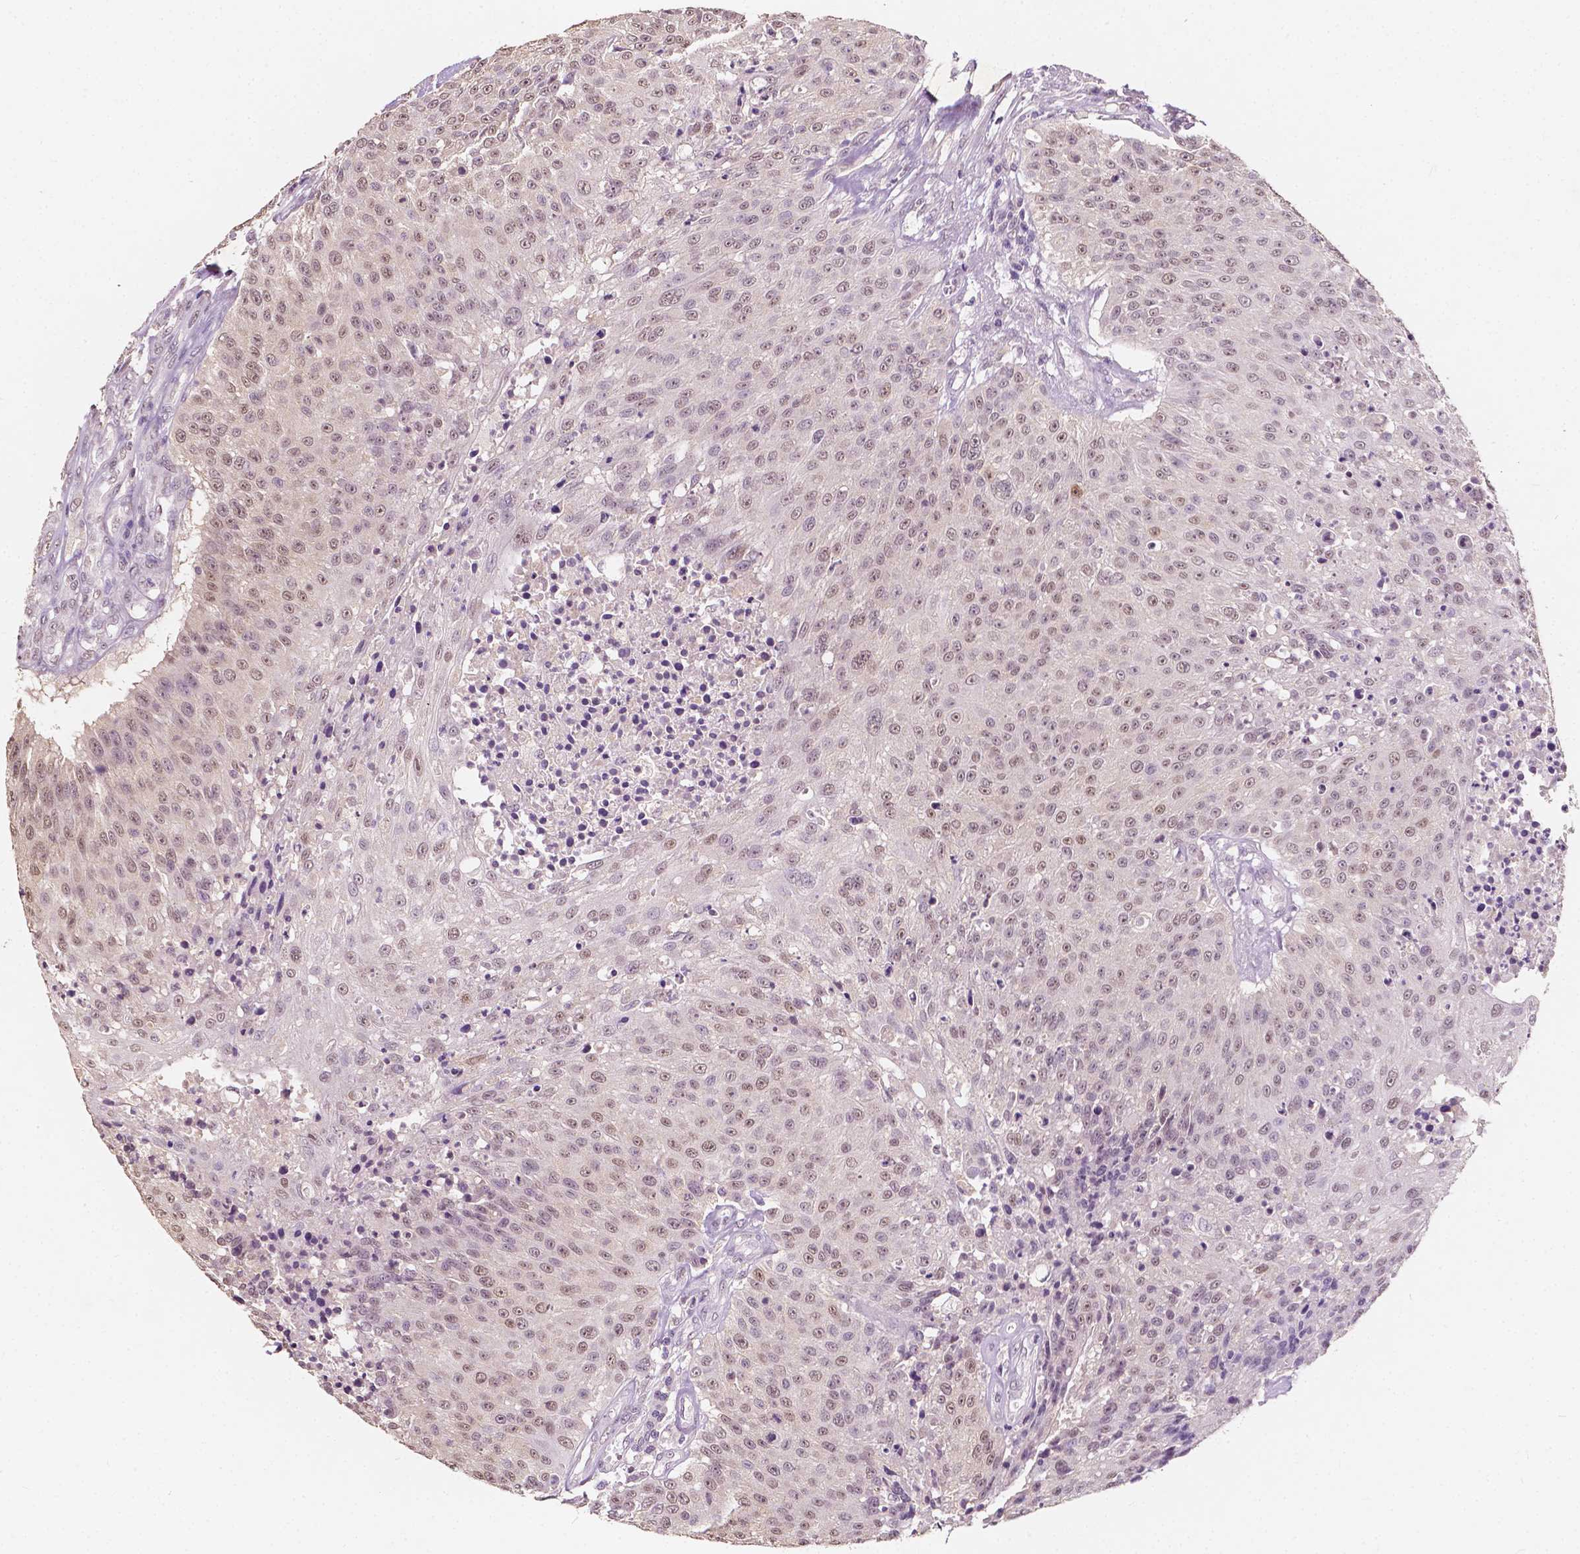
{"staining": {"intensity": "weak", "quantity": ">75%", "location": "nuclear"}, "tissue": "urothelial cancer", "cell_type": "Tumor cells", "image_type": "cancer", "snomed": [{"axis": "morphology", "description": "Urothelial carcinoma, NOS"}, {"axis": "topography", "description": "Urinary bladder"}], "caption": "This histopathology image reveals immunohistochemistry staining of transitional cell carcinoma, with low weak nuclear staining in about >75% of tumor cells.", "gene": "SOX15", "patient": {"sex": "male", "age": 55}}